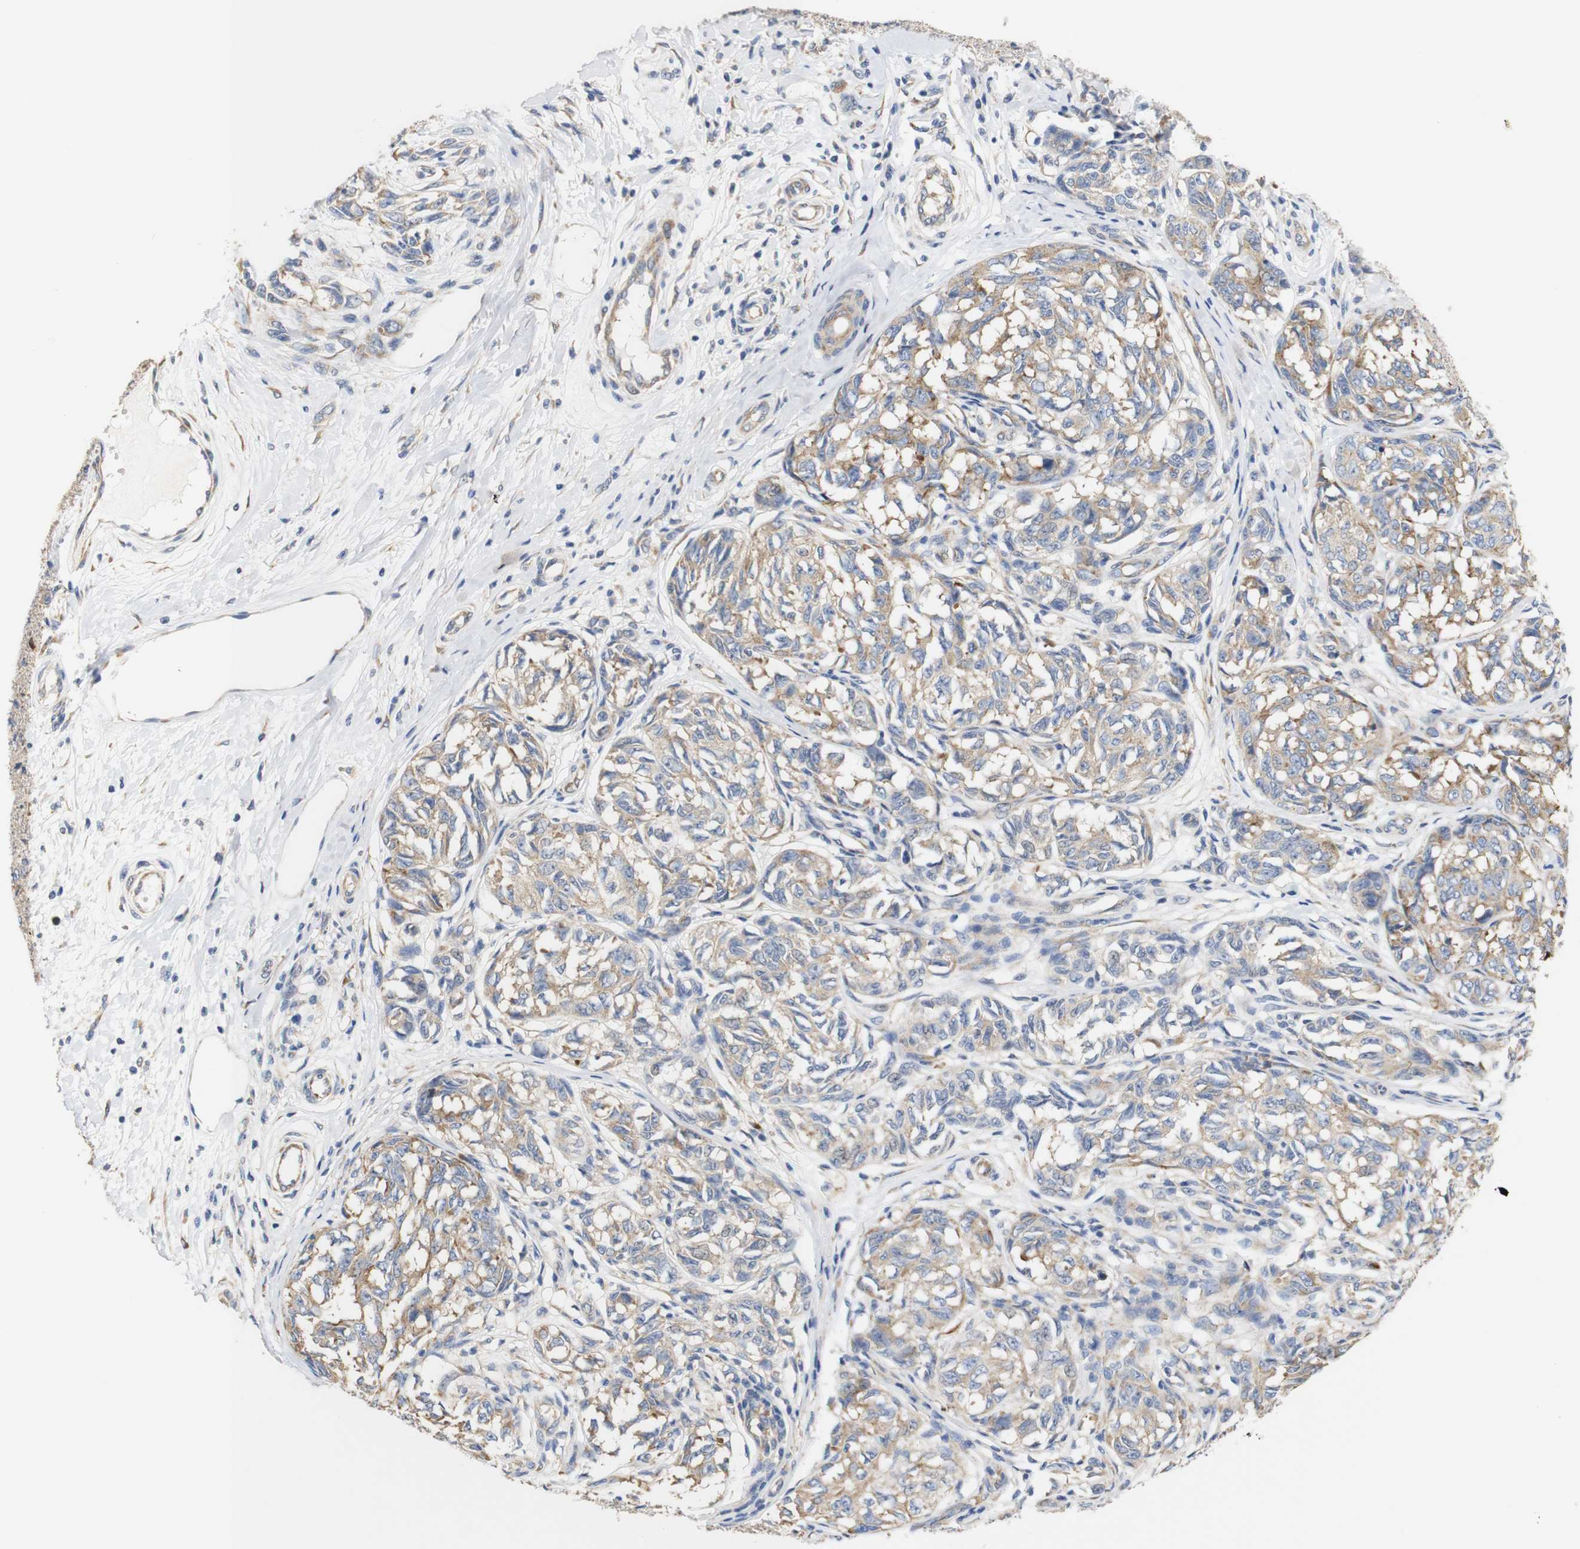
{"staining": {"intensity": "moderate", "quantity": ">75%", "location": "cytoplasmic/membranous"}, "tissue": "melanoma", "cell_type": "Tumor cells", "image_type": "cancer", "snomed": [{"axis": "morphology", "description": "Malignant melanoma, NOS"}, {"axis": "topography", "description": "Skin"}], "caption": "A micrograph of melanoma stained for a protein exhibits moderate cytoplasmic/membranous brown staining in tumor cells.", "gene": "TRIM5", "patient": {"sex": "female", "age": 64}}